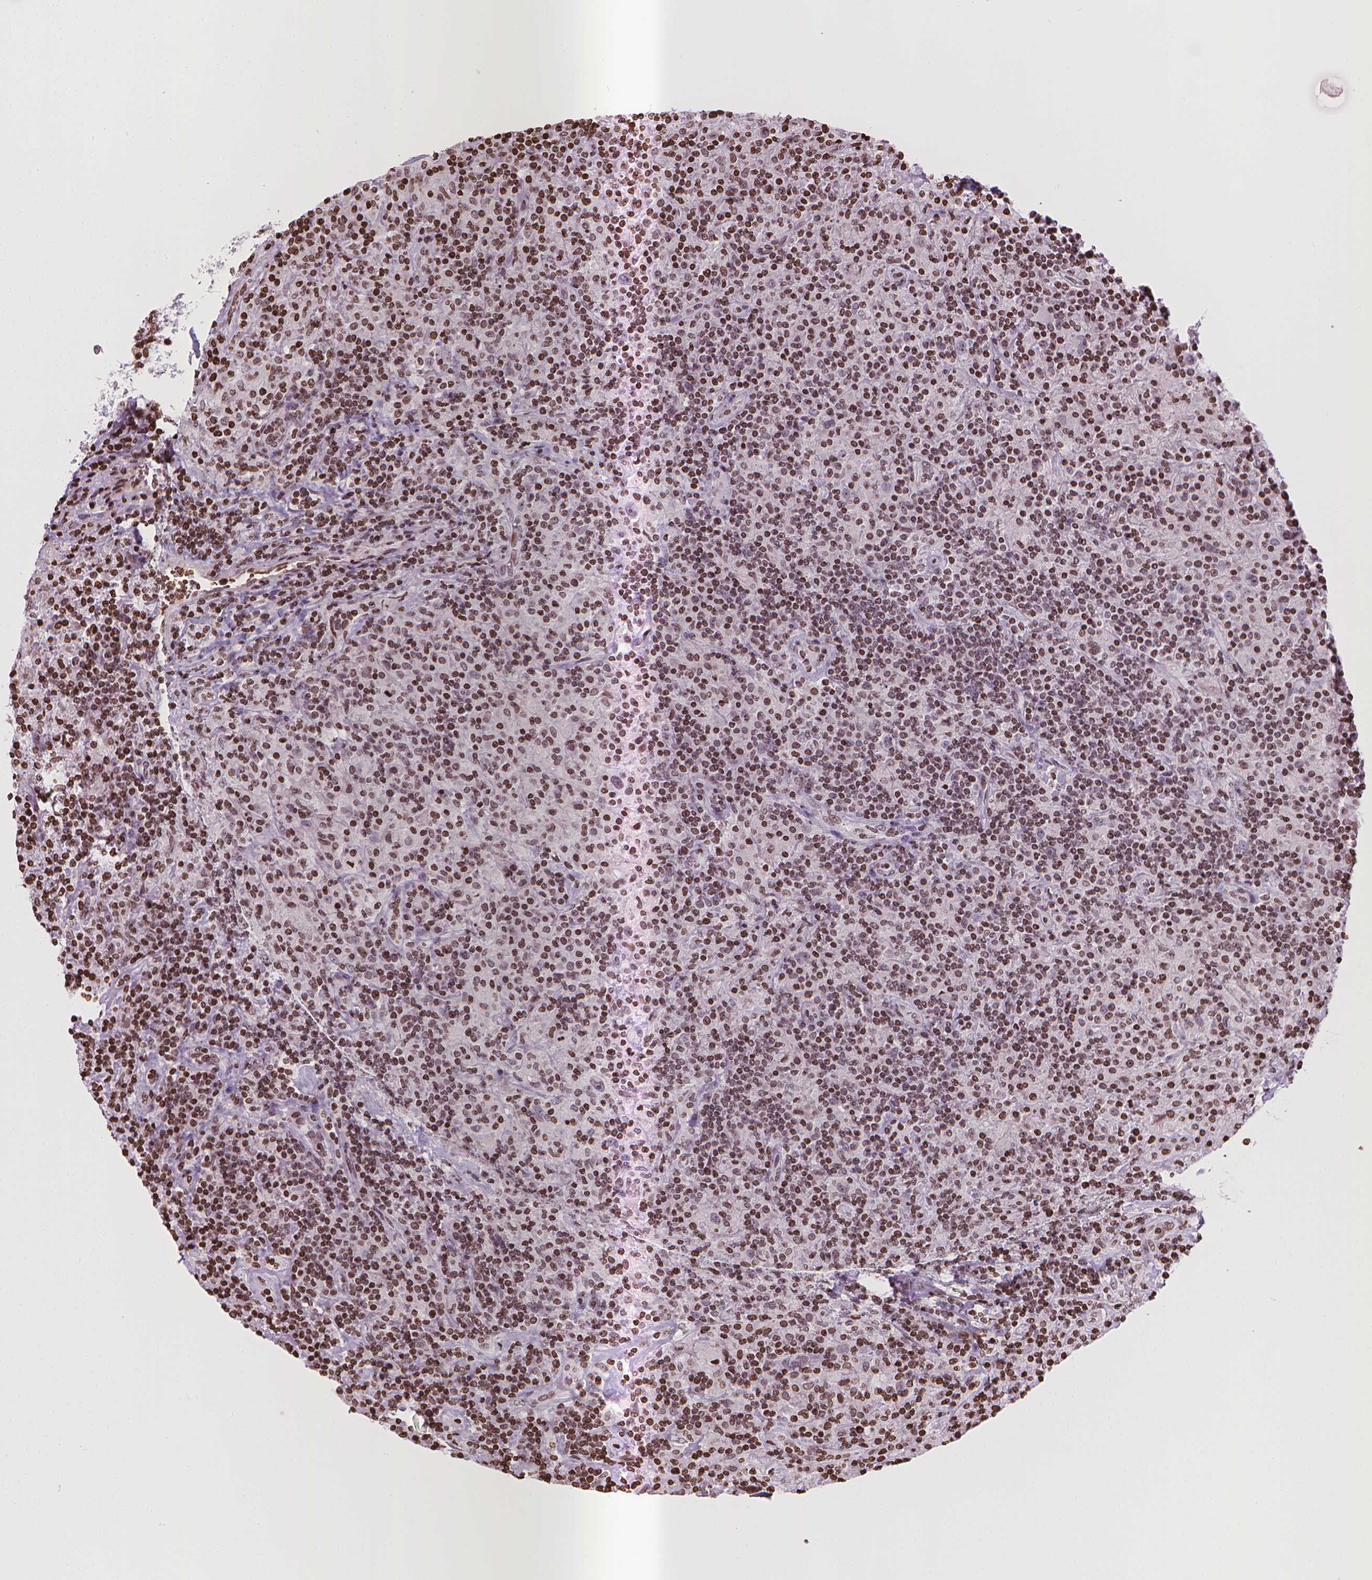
{"staining": {"intensity": "weak", "quantity": "<25%", "location": "nuclear"}, "tissue": "lymphoma", "cell_type": "Tumor cells", "image_type": "cancer", "snomed": [{"axis": "morphology", "description": "Hodgkin's disease, NOS"}, {"axis": "topography", "description": "Lymph node"}], "caption": "The photomicrograph demonstrates no staining of tumor cells in Hodgkin's disease. The staining is performed using DAB (3,3'-diaminobenzidine) brown chromogen with nuclei counter-stained in using hematoxylin.", "gene": "PIP4K2A", "patient": {"sex": "male", "age": 70}}